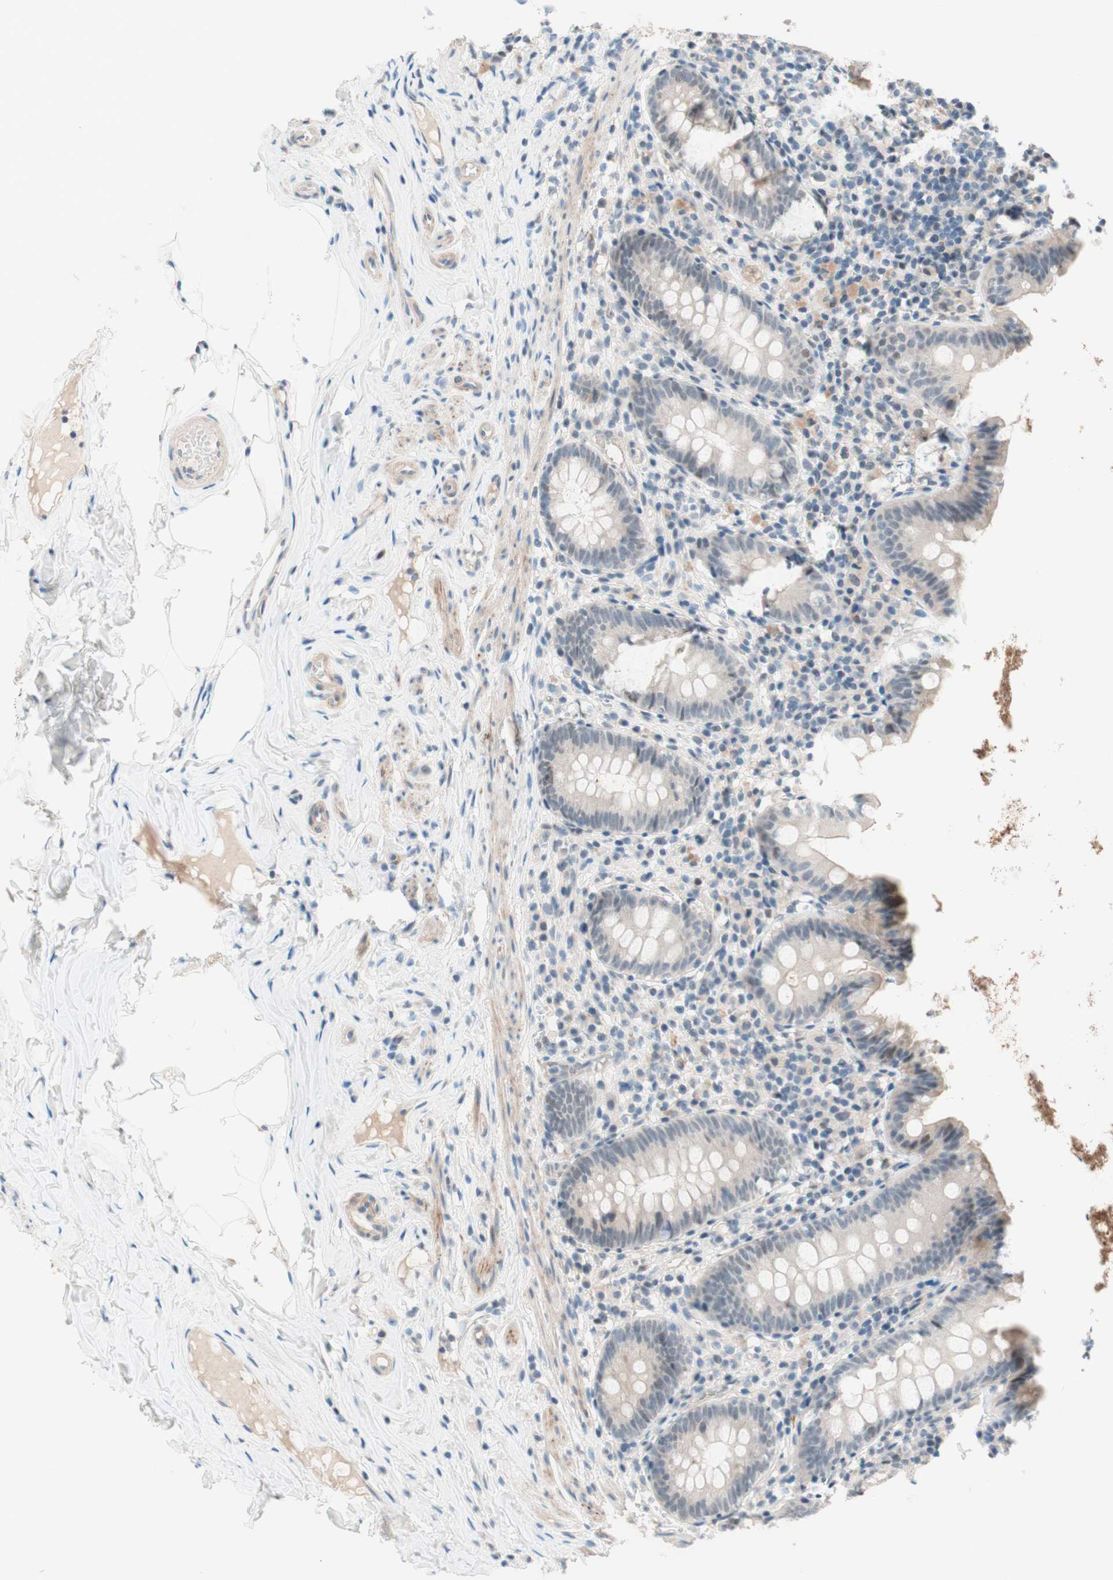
{"staining": {"intensity": "weak", "quantity": "<25%", "location": "cytoplasmic/membranous"}, "tissue": "appendix", "cell_type": "Glandular cells", "image_type": "normal", "snomed": [{"axis": "morphology", "description": "Normal tissue, NOS"}, {"axis": "topography", "description": "Appendix"}], "caption": "Immunohistochemistry image of benign human appendix stained for a protein (brown), which shows no staining in glandular cells.", "gene": "JPH1", "patient": {"sex": "male", "age": 52}}